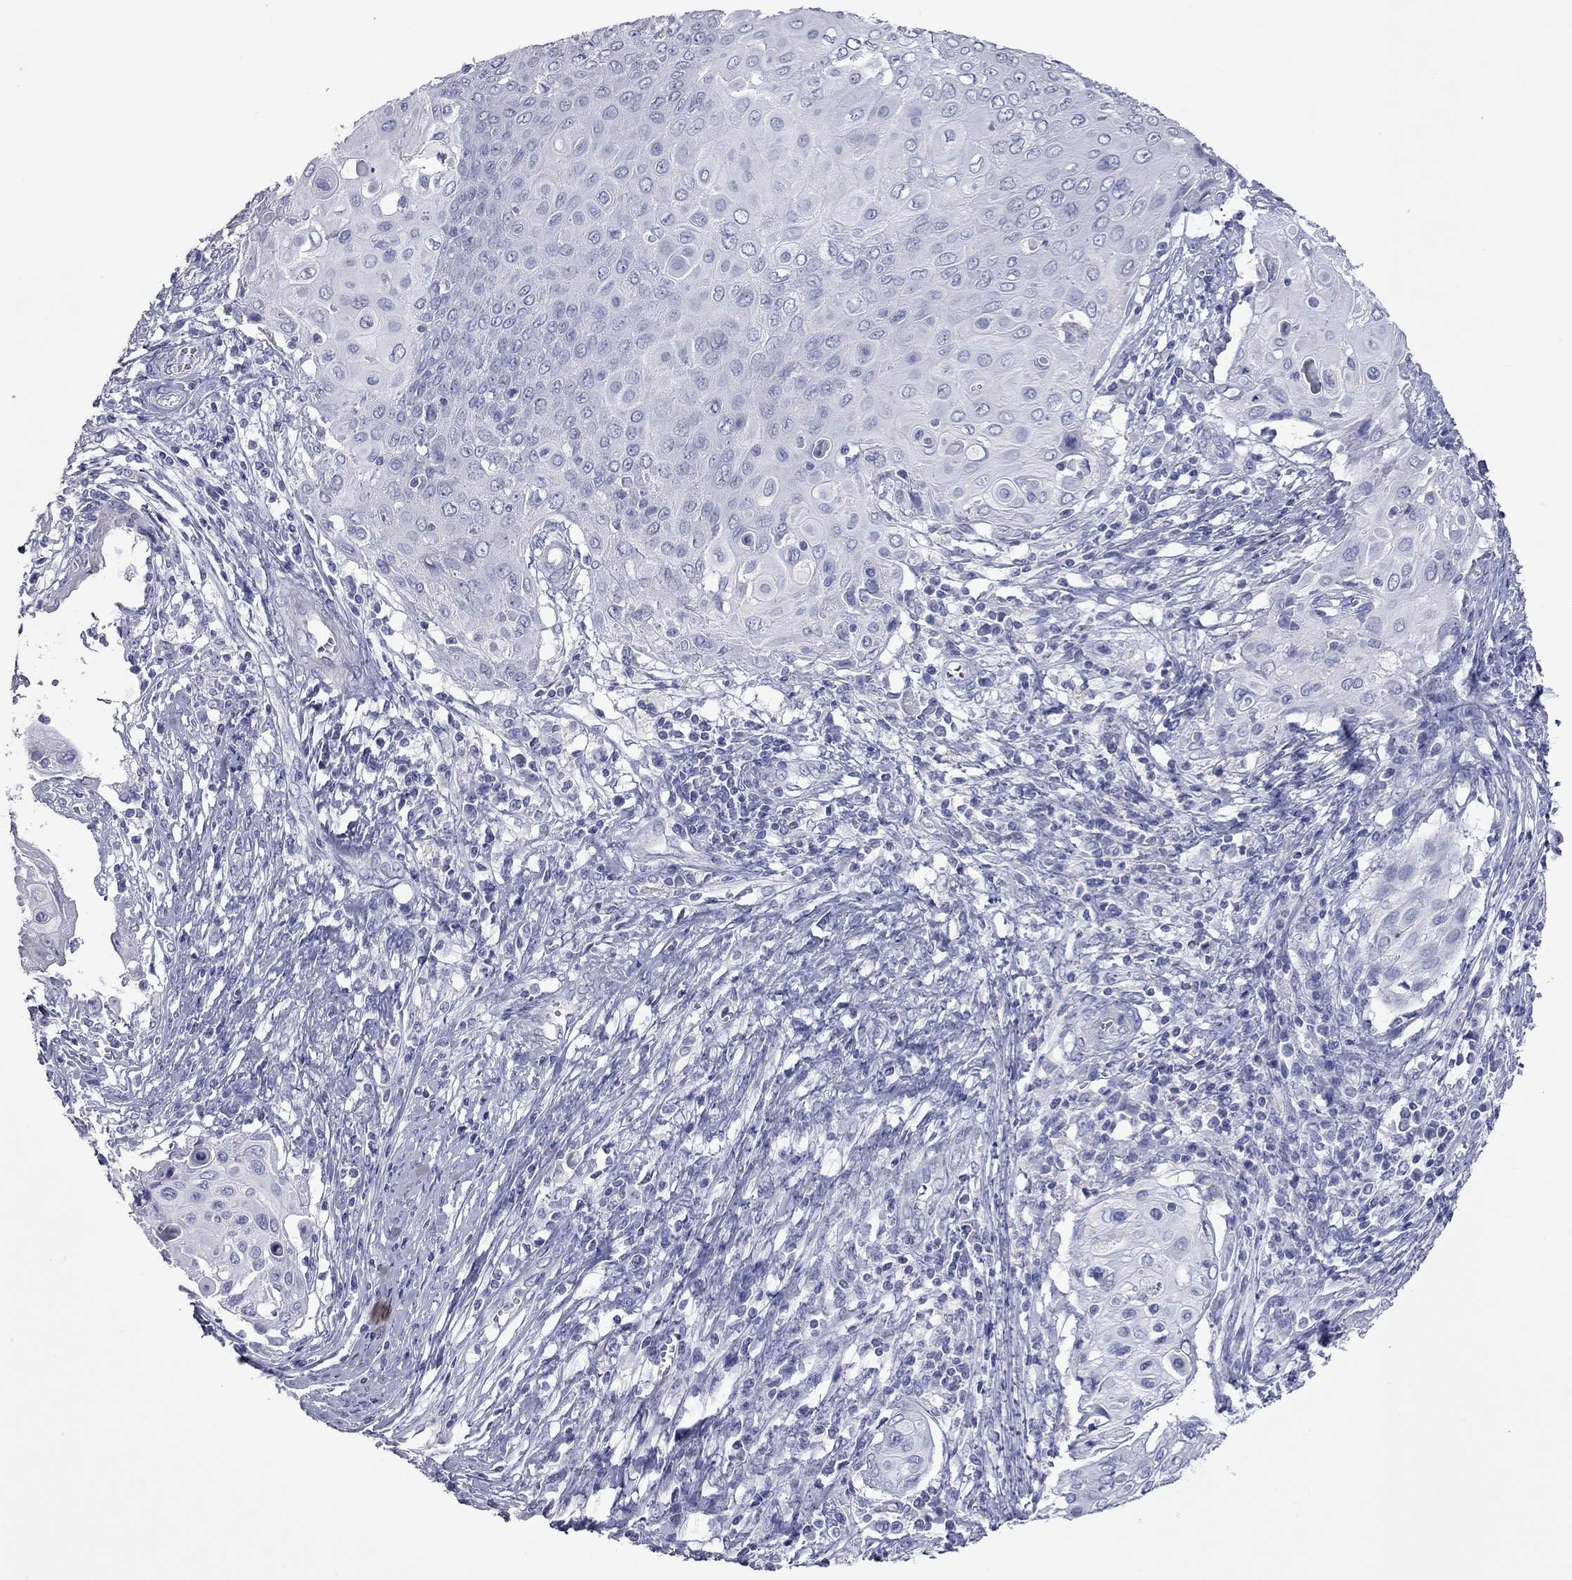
{"staining": {"intensity": "negative", "quantity": "none", "location": "none"}, "tissue": "cervical cancer", "cell_type": "Tumor cells", "image_type": "cancer", "snomed": [{"axis": "morphology", "description": "Squamous cell carcinoma, NOS"}, {"axis": "topography", "description": "Cervix"}], "caption": "A photomicrograph of human cervical squamous cell carcinoma is negative for staining in tumor cells. The staining is performed using DAB (3,3'-diaminobenzidine) brown chromogen with nuclei counter-stained in using hematoxylin.", "gene": "ACTL7B", "patient": {"sex": "female", "age": 39}}